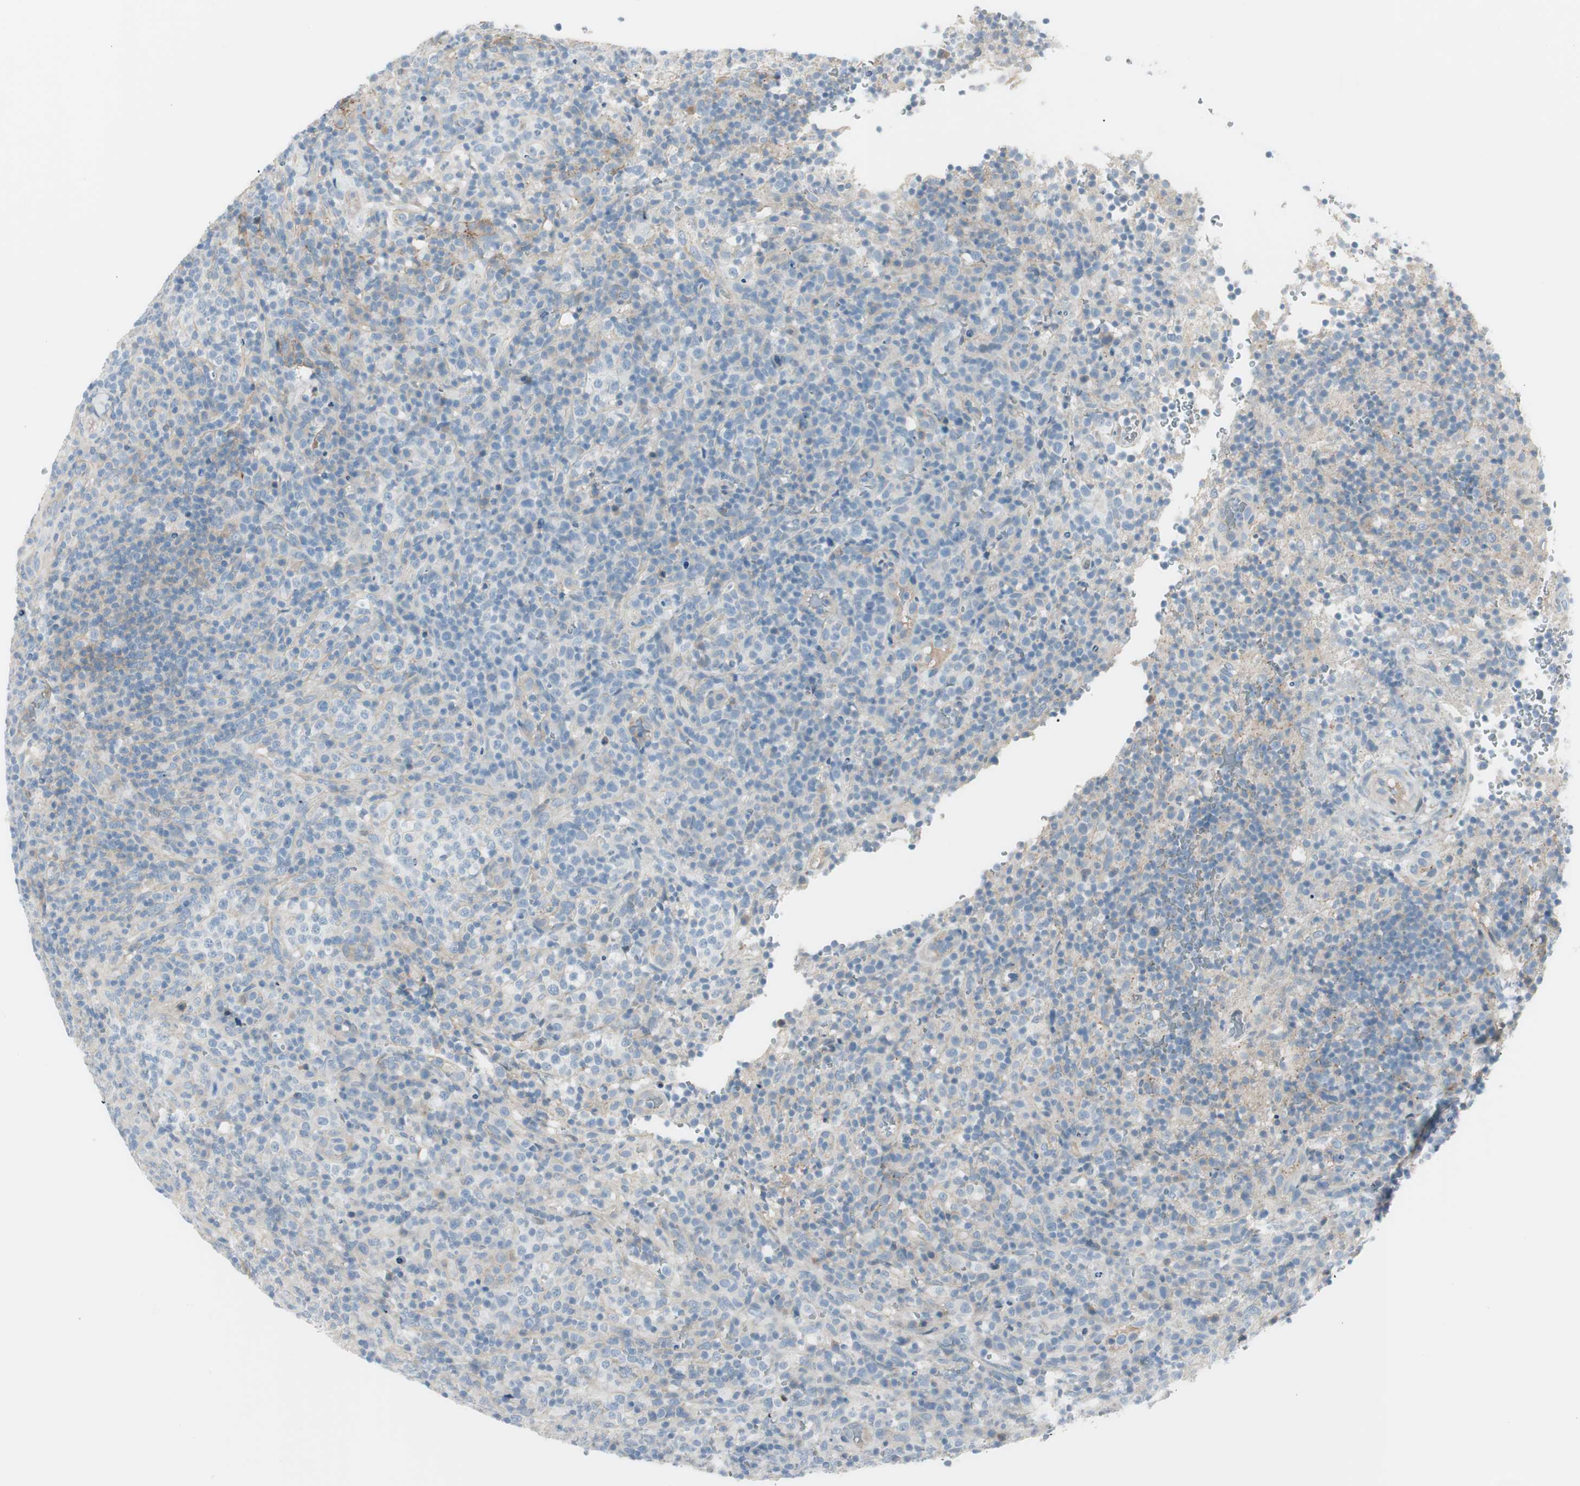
{"staining": {"intensity": "negative", "quantity": "none", "location": "none"}, "tissue": "lymphoma", "cell_type": "Tumor cells", "image_type": "cancer", "snomed": [{"axis": "morphology", "description": "Malignant lymphoma, non-Hodgkin's type, High grade"}, {"axis": "topography", "description": "Lymph node"}], "caption": "Tumor cells are negative for protein expression in human lymphoma.", "gene": "CACNA2D1", "patient": {"sex": "female", "age": 76}}